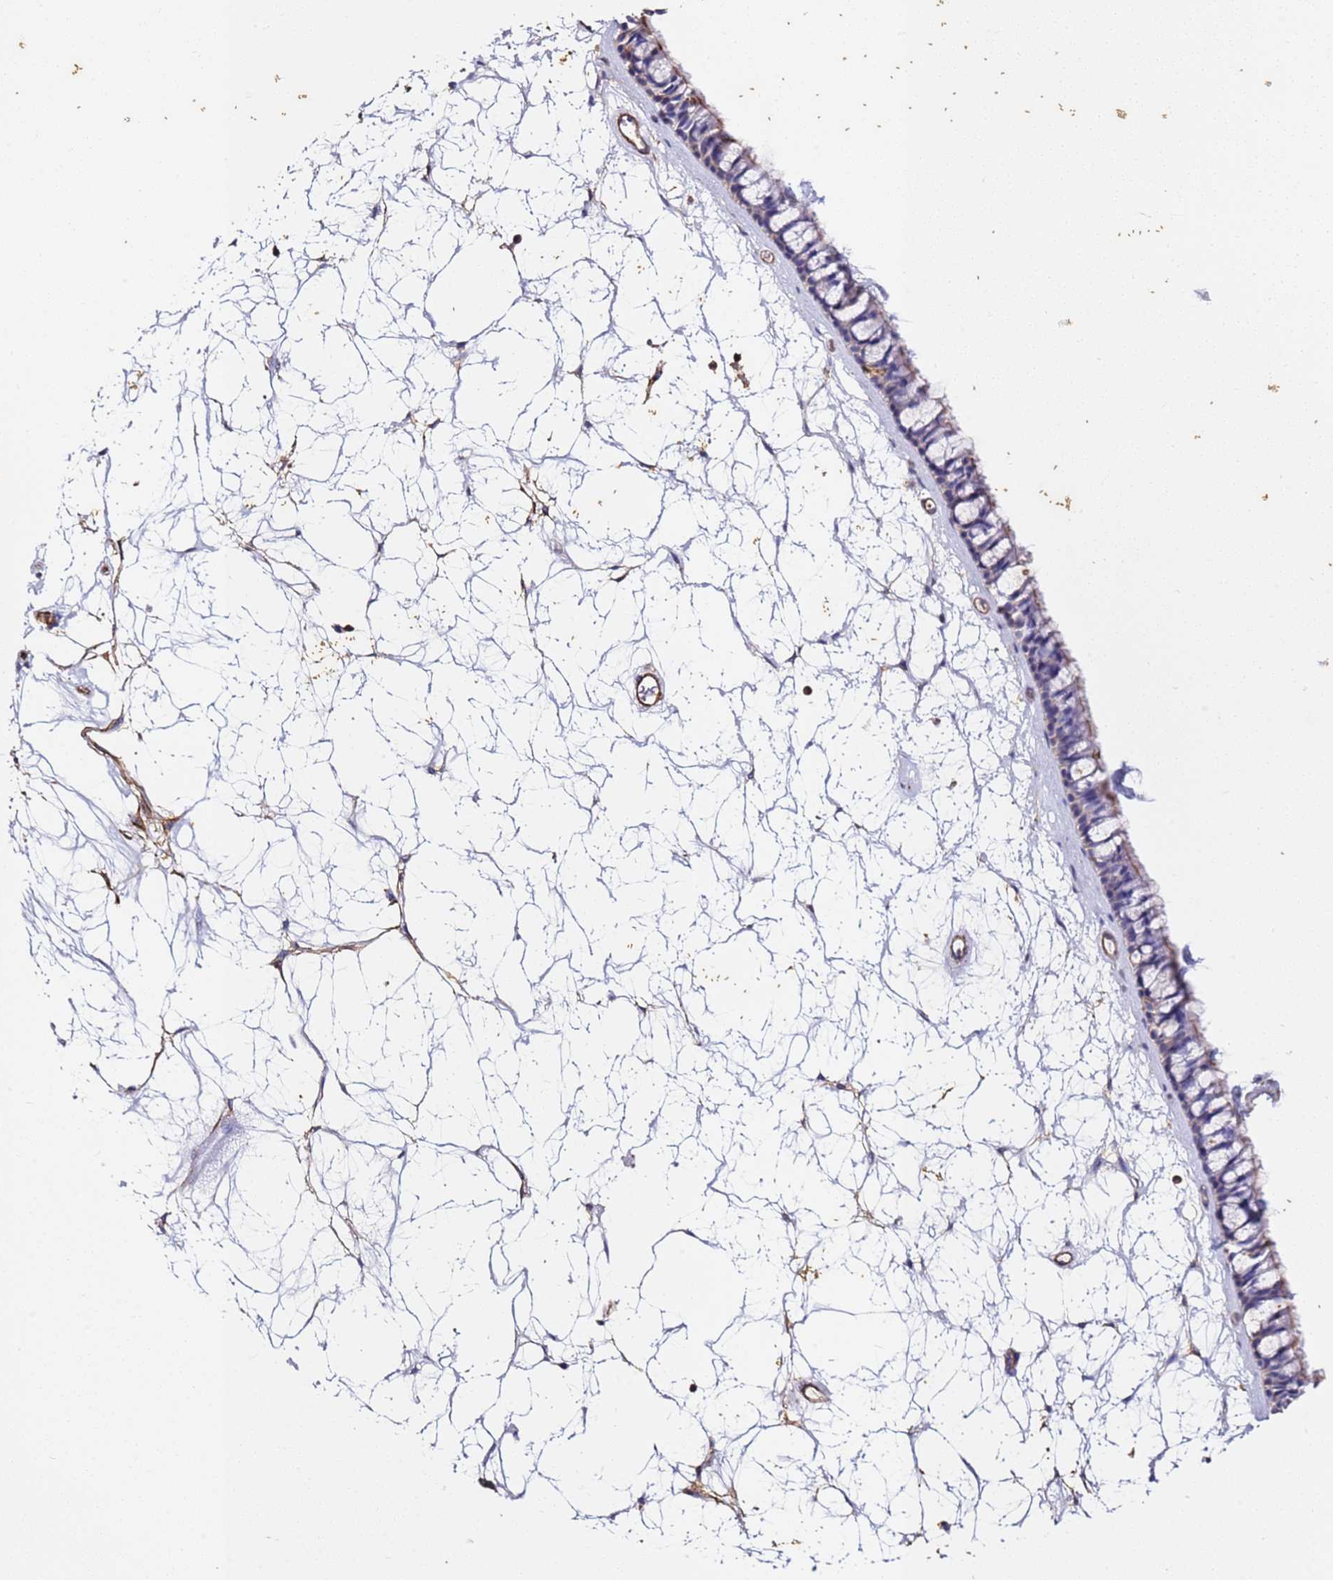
{"staining": {"intensity": "moderate", "quantity": "<25%", "location": "cytoplasmic/membranous"}, "tissue": "nasopharynx", "cell_type": "Respiratory epithelial cells", "image_type": "normal", "snomed": [{"axis": "morphology", "description": "Normal tissue, NOS"}, {"axis": "topography", "description": "Nasopharynx"}], "caption": "Immunohistochemistry (IHC) of unremarkable human nasopharynx reveals low levels of moderate cytoplasmic/membranous staining in approximately <25% of respiratory epithelial cells. (DAB (3,3'-diaminobenzidine) IHC with brightfield microscopy, high magnification).", "gene": "ZNF671", "patient": {"sex": "male", "age": 64}}